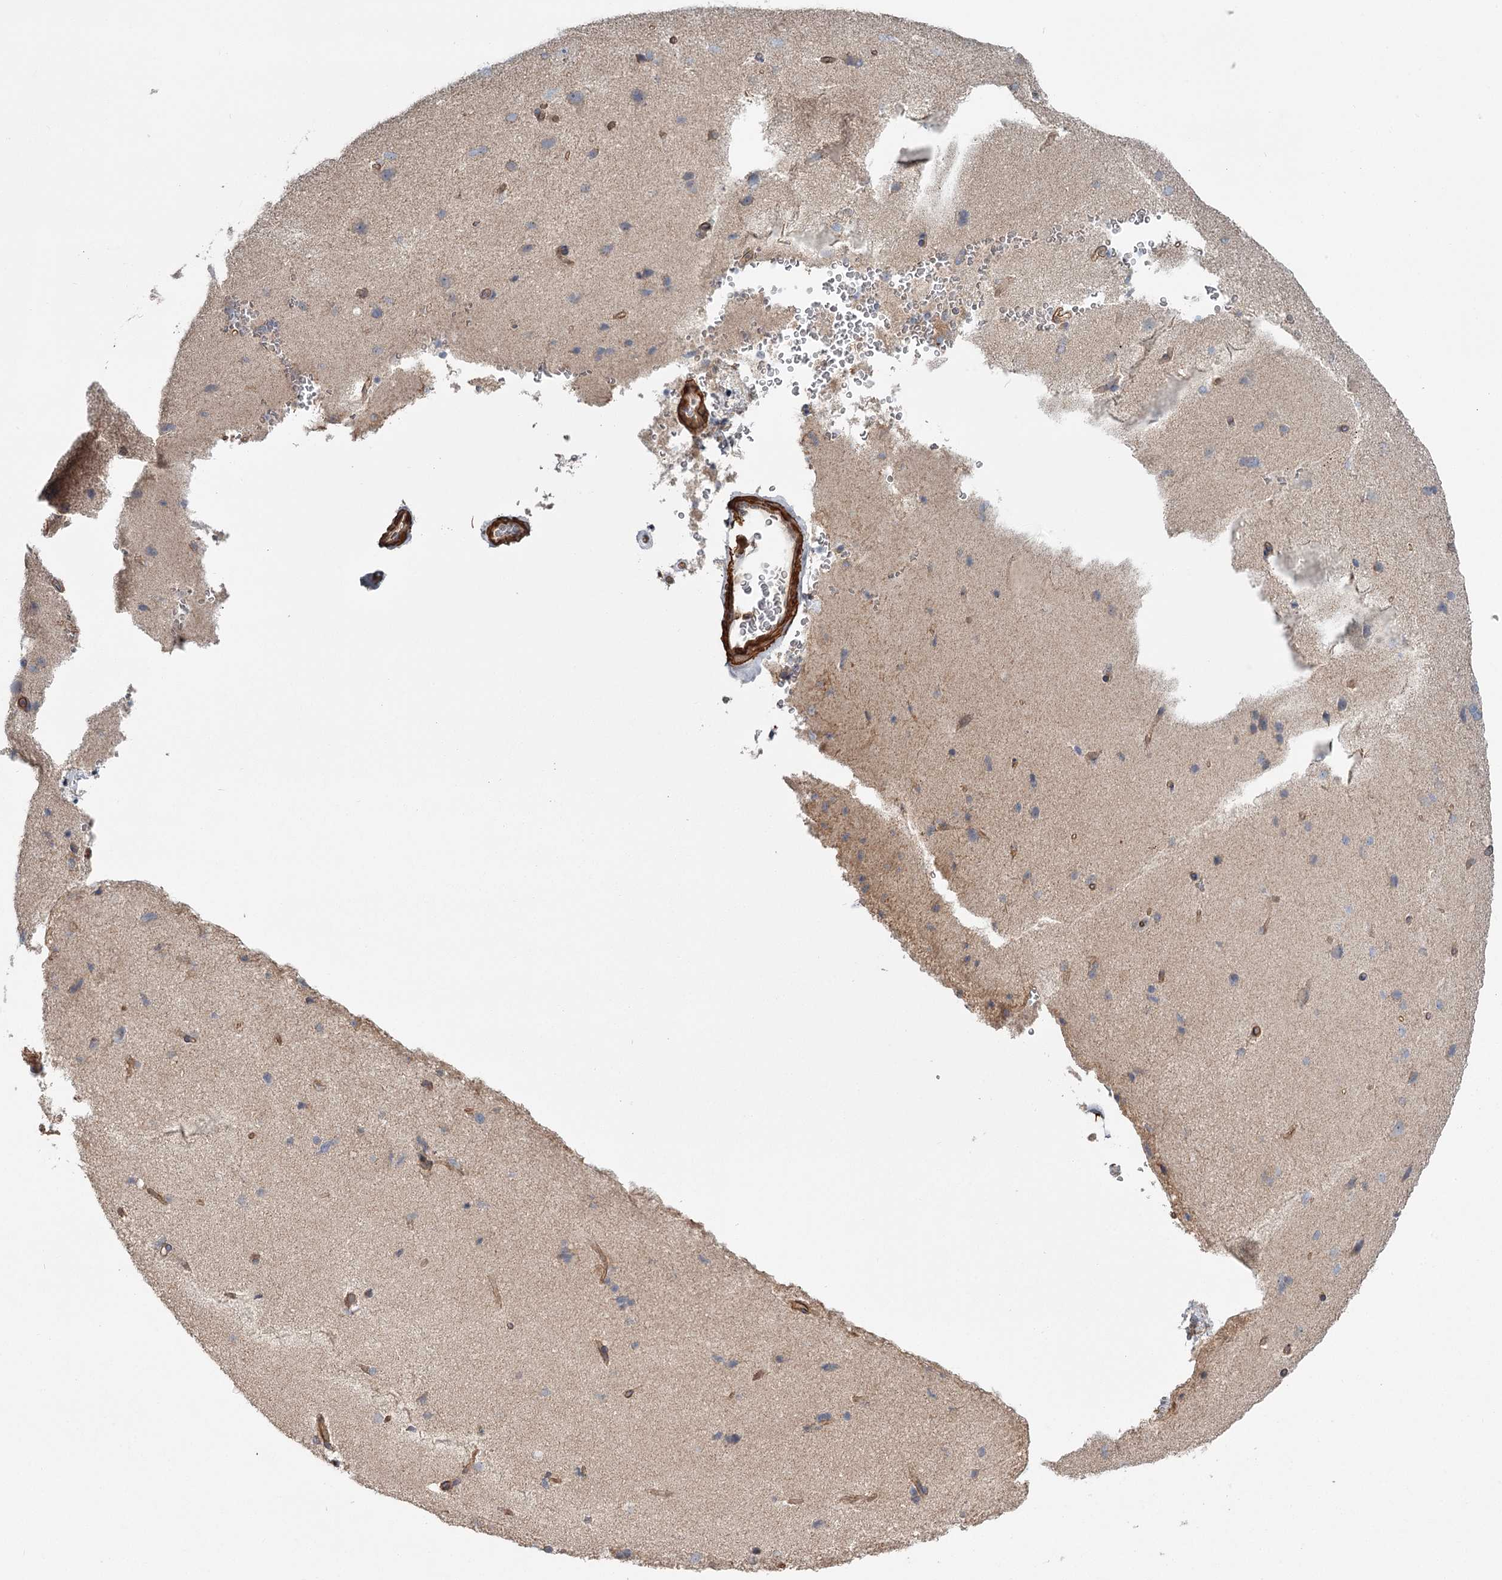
{"staining": {"intensity": "moderate", "quantity": ">75%", "location": "cytoplasmic/membranous"}, "tissue": "cerebral cortex", "cell_type": "Endothelial cells", "image_type": "normal", "snomed": [{"axis": "morphology", "description": "Normal tissue, NOS"}, {"axis": "topography", "description": "Cerebral cortex"}], "caption": "Unremarkable cerebral cortex reveals moderate cytoplasmic/membranous staining in about >75% of endothelial cells, visualized by immunohistochemistry. (IHC, brightfield microscopy, high magnification).", "gene": "DHRS9", "patient": {"sex": "male", "age": 62}}